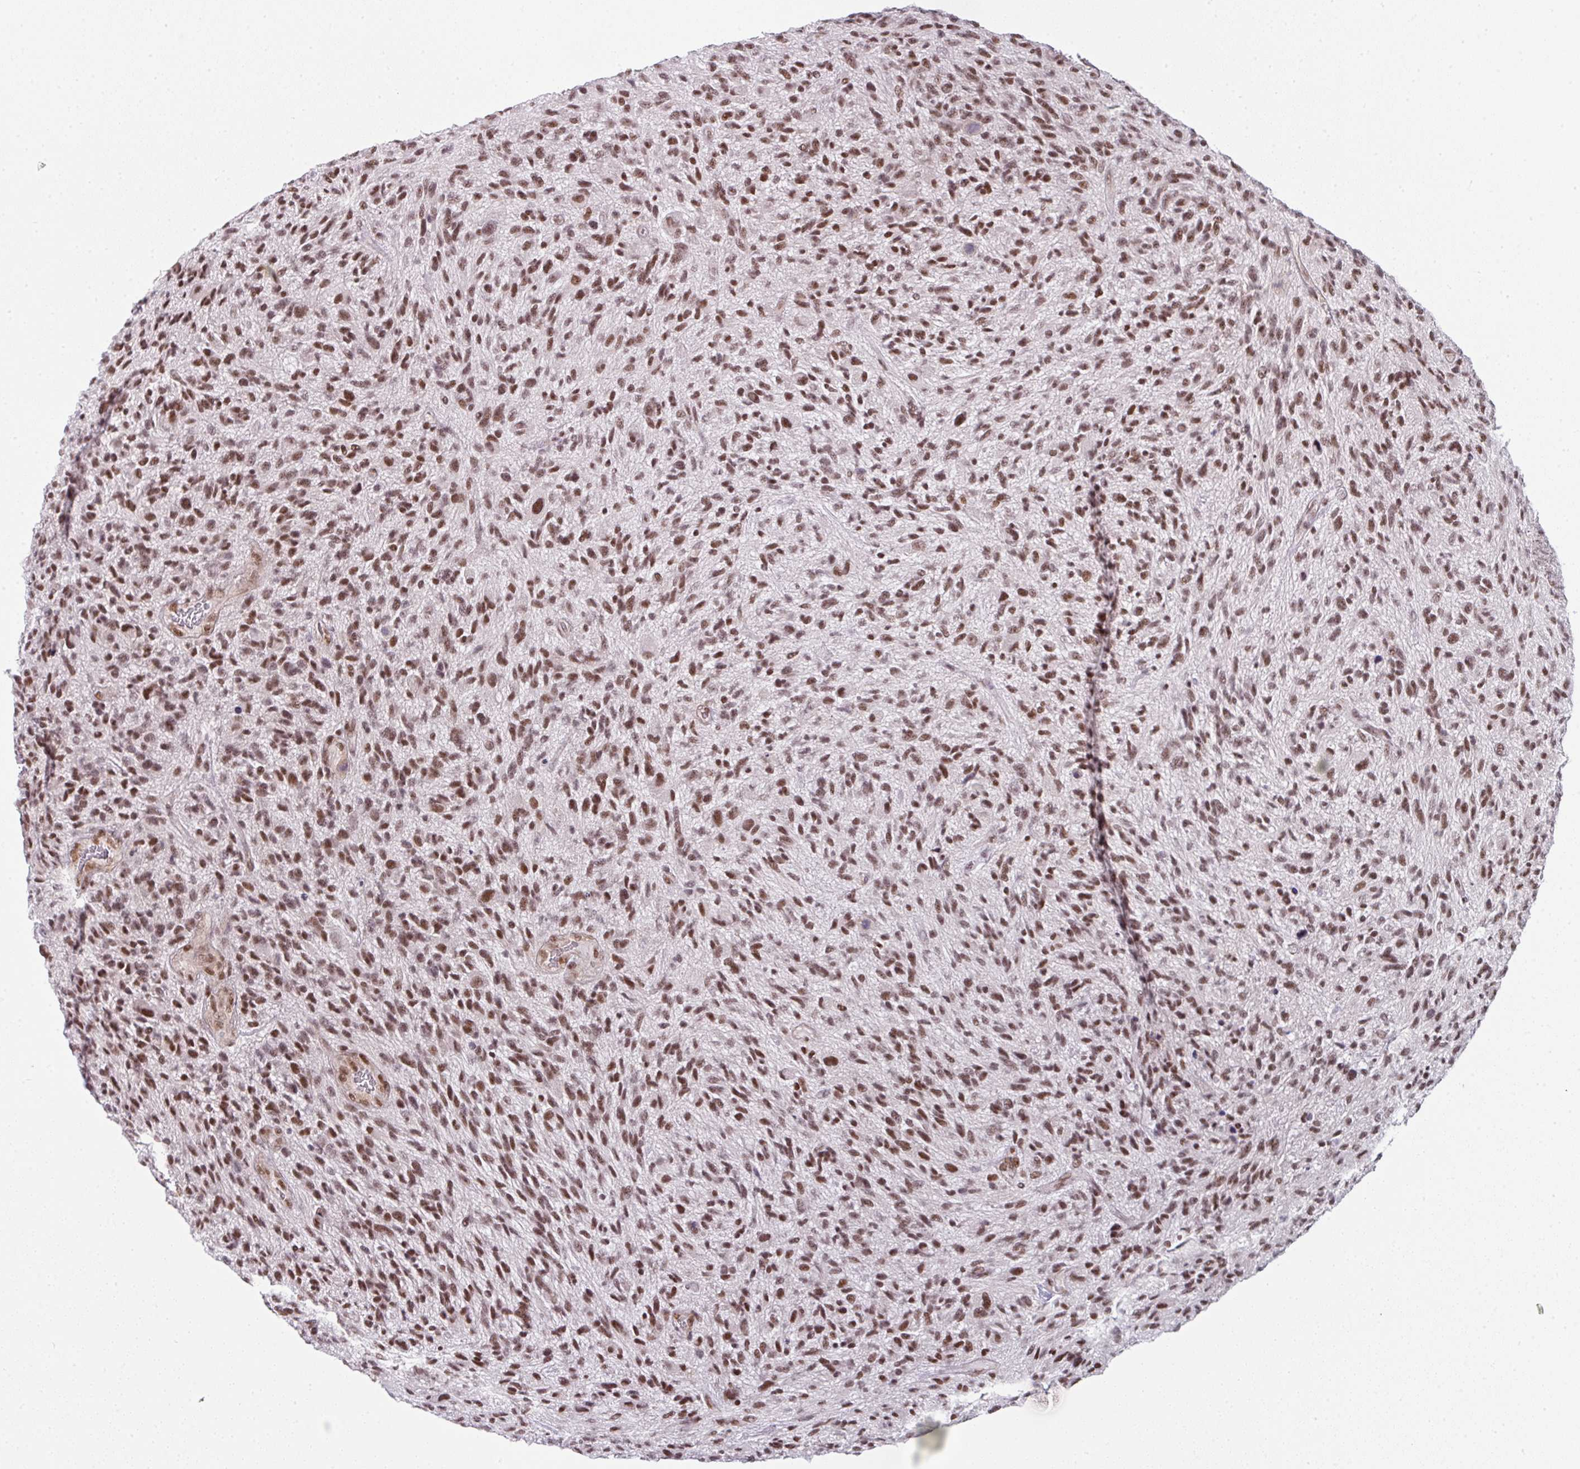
{"staining": {"intensity": "moderate", "quantity": ">75%", "location": "nuclear"}, "tissue": "glioma", "cell_type": "Tumor cells", "image_type": "cancer", "snomed": [{"axis": "morphology", "description": "Glioma, malignant, High grade"}, {"axis": "topography", "description": "Brain"}], "caption": "High-magnification brightfield microscopy of glioma stained with DAB (3,3'-diaminobenzidine) (brown) and counterstained with hematoxylin (blue). tumor cells exhibit moderate nuclear staining is appreciated in approximately>75% of cells. The staining is performed using DAB brown chromogen to label protein expression. The nuclei are counter-stained blue using hematoxylin.", "gene": "NFYA", "patient": {"sex": "male", "age": 47}}